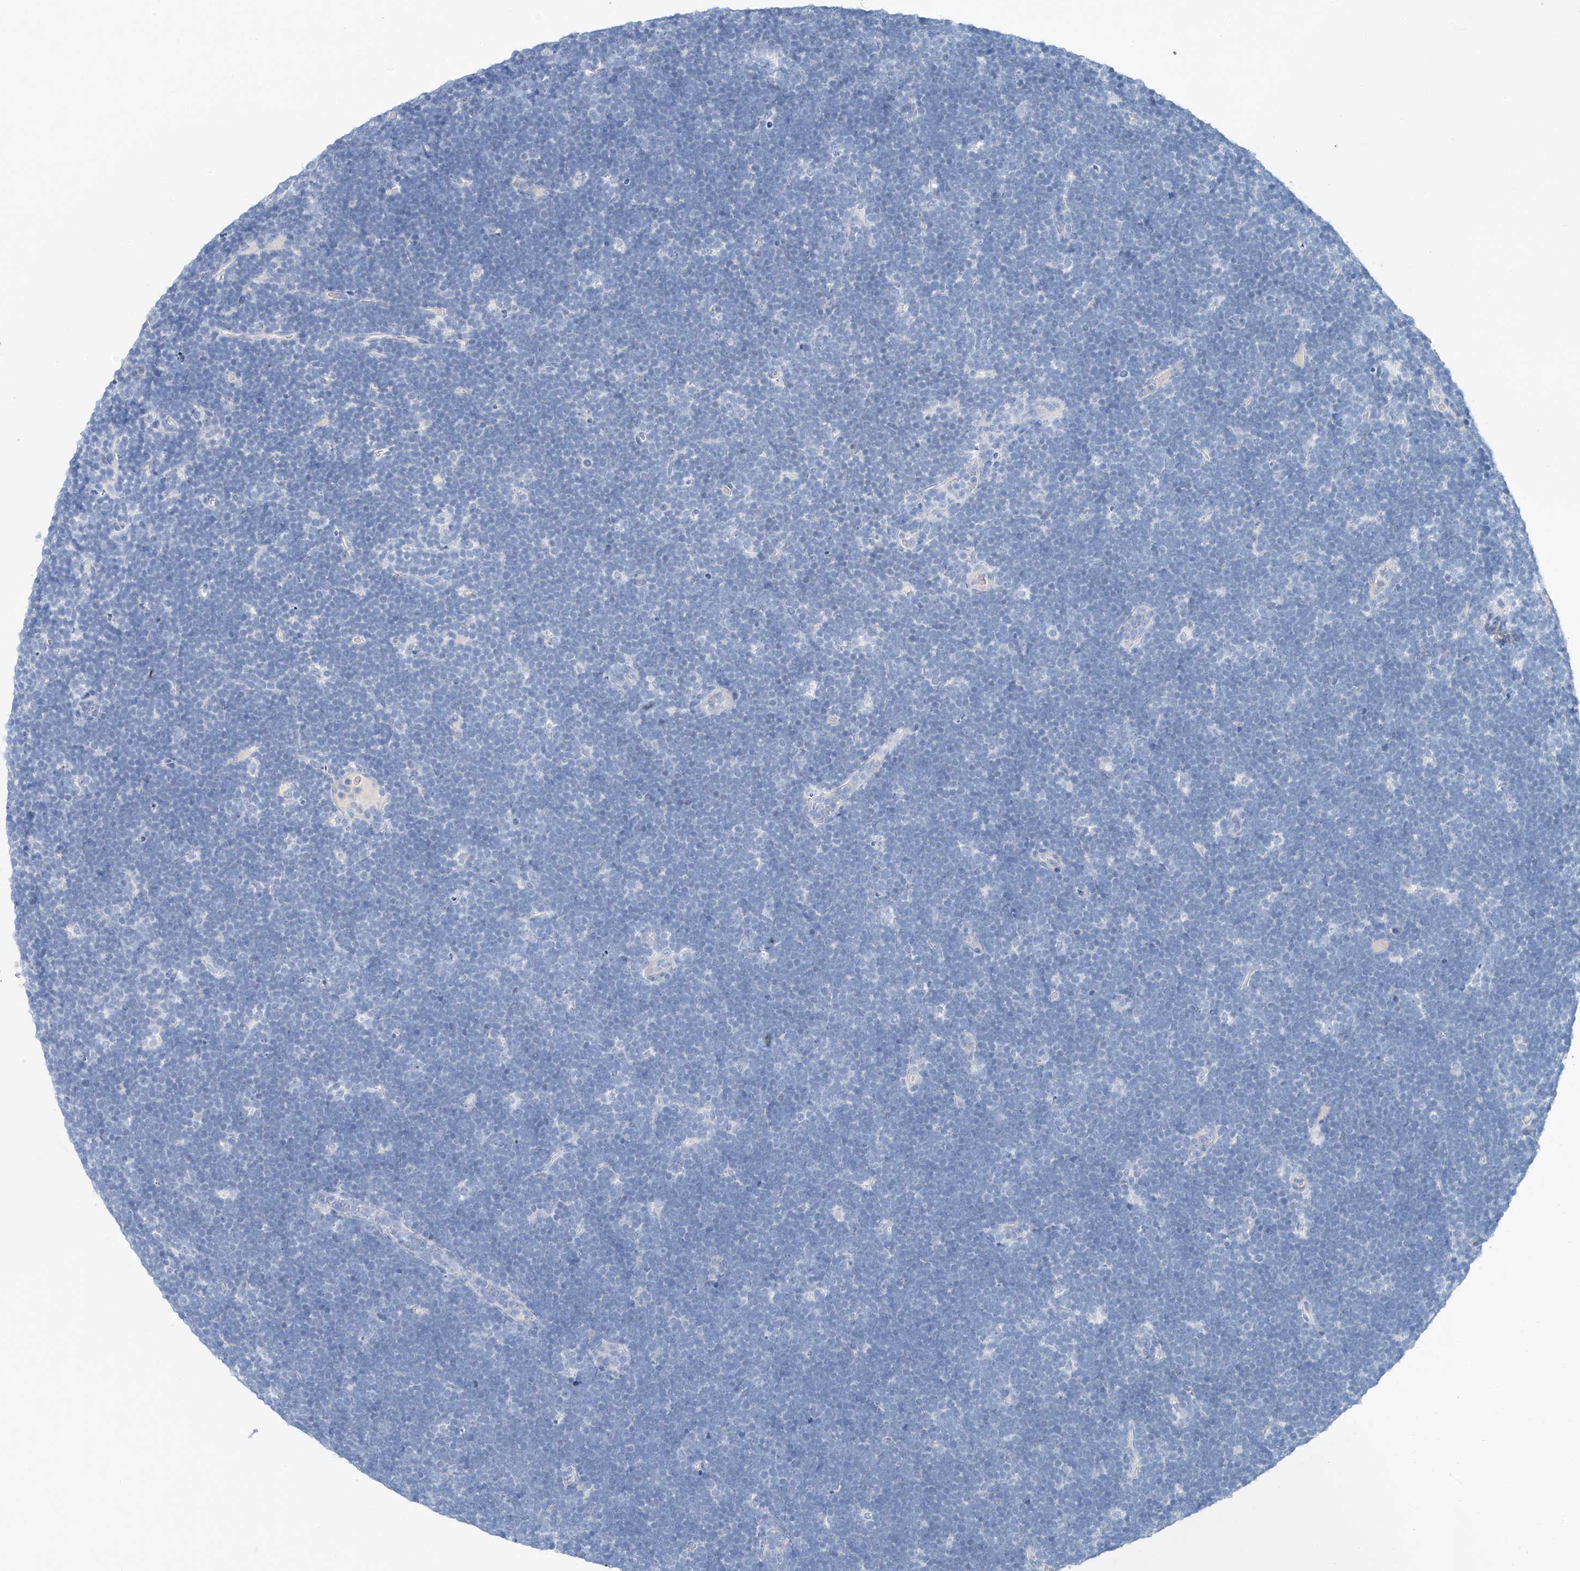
{"staining": {"intensity": "negative", "quantity": "none", "location": "none"}, "tissue": "lymphoma", "cell_type": "Tumor cells", "image_type": "cancer", "snomed": [{"axis": "morphology", "description": "Malignant lymphoma, non-Hodgkin's type, High grade"}, {"axis": "topography", "description": "Lymph node"}], "caption": "The image demonstrates no significant staining in tumor cells of lymphoma.", "gene": "C1orf87", "patient": {"sex": "male", "age": 13}}